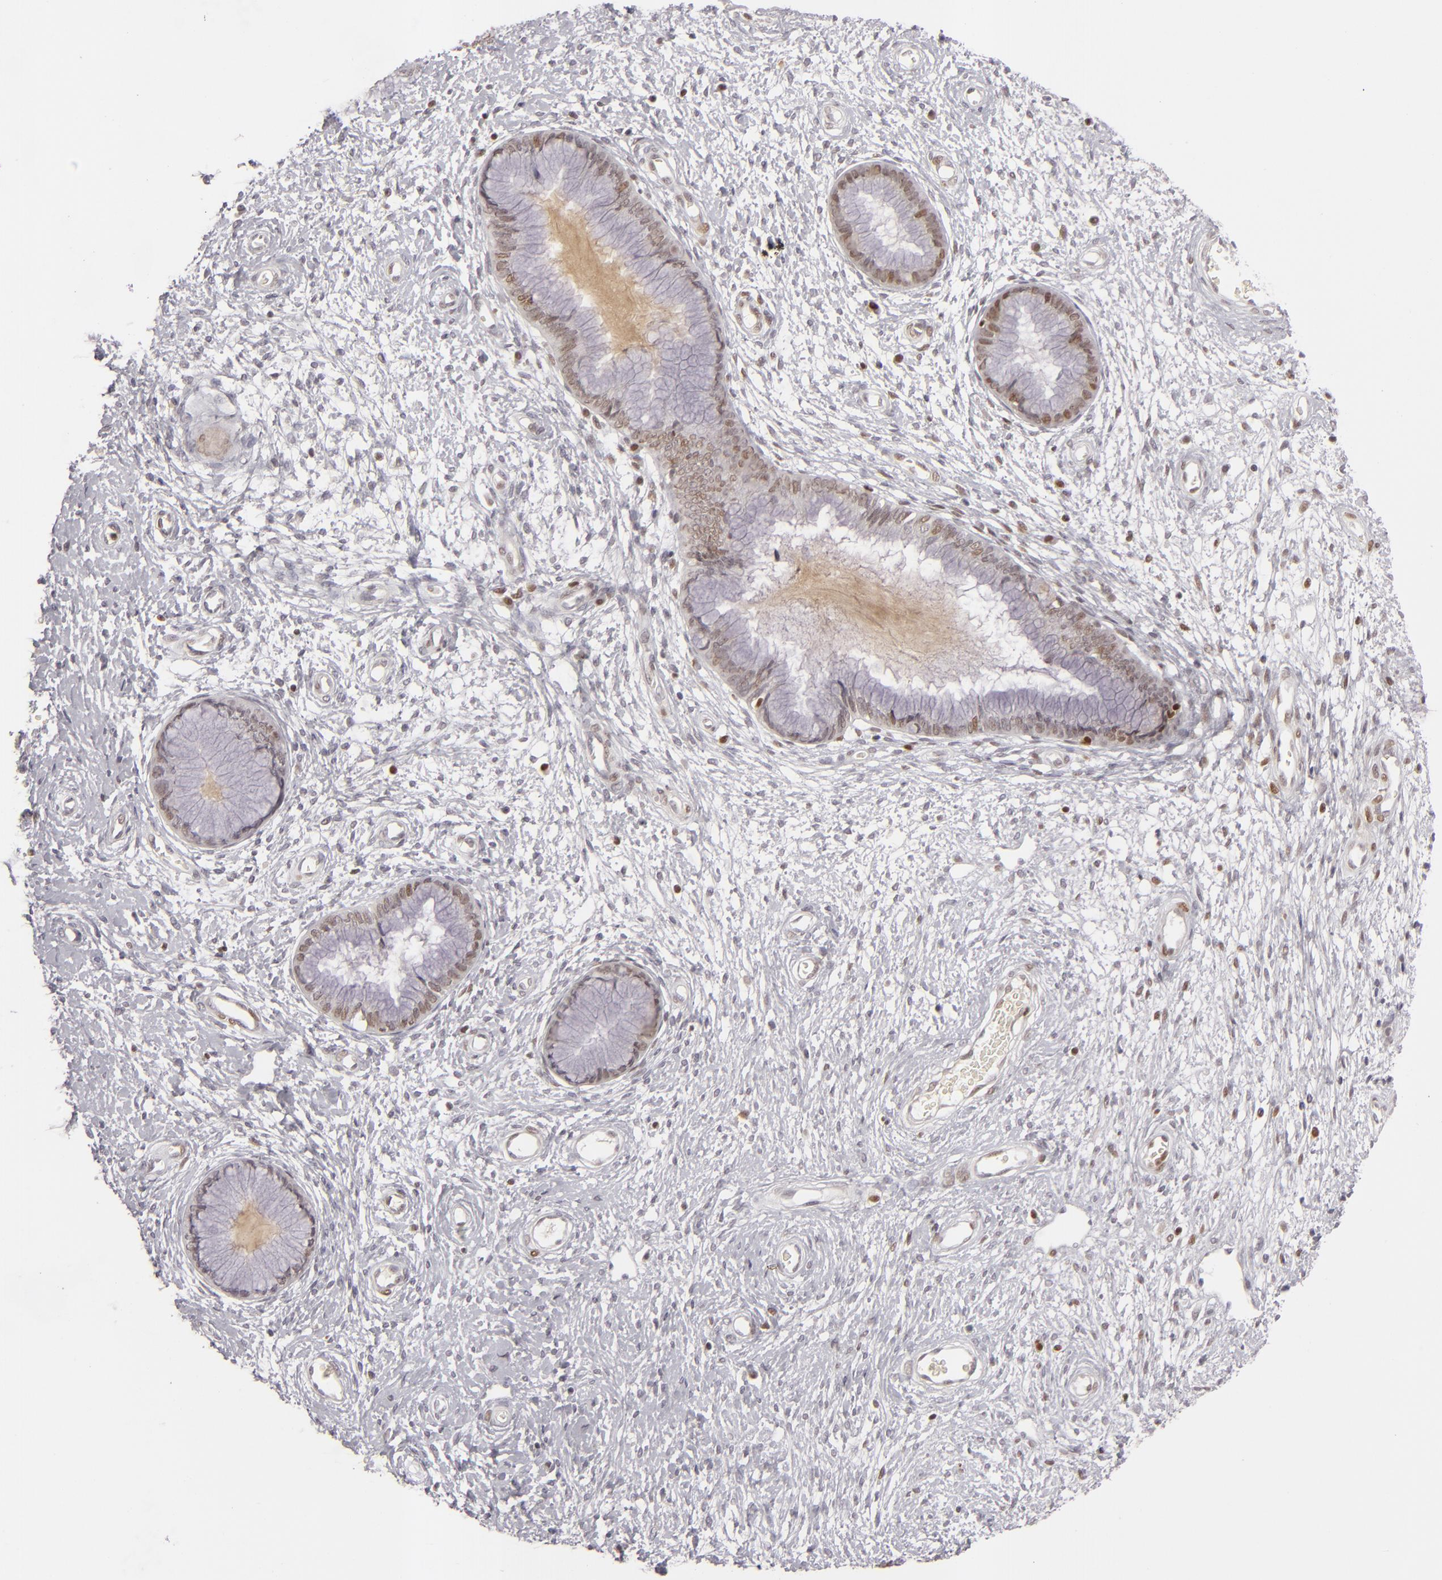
{"staining": {"intensity": "weak", "quantity": ">75%", "location": "nuclear"}, "tissue": "cervix", "cell_type": "Glandular cells", "image_type": "normal", "snomed": [{"axis": "morphology", "description": "Normal tissue, NOS"}, {"axis": "topography", "description": "Cervix"}], "caption": "The histopathology image exhibits a brown stain indicating the presence of a protein in the nuclear of glandular cells in cervix.", "gene": "FEN1", "patient": {"sex": "female", "age": 55}}